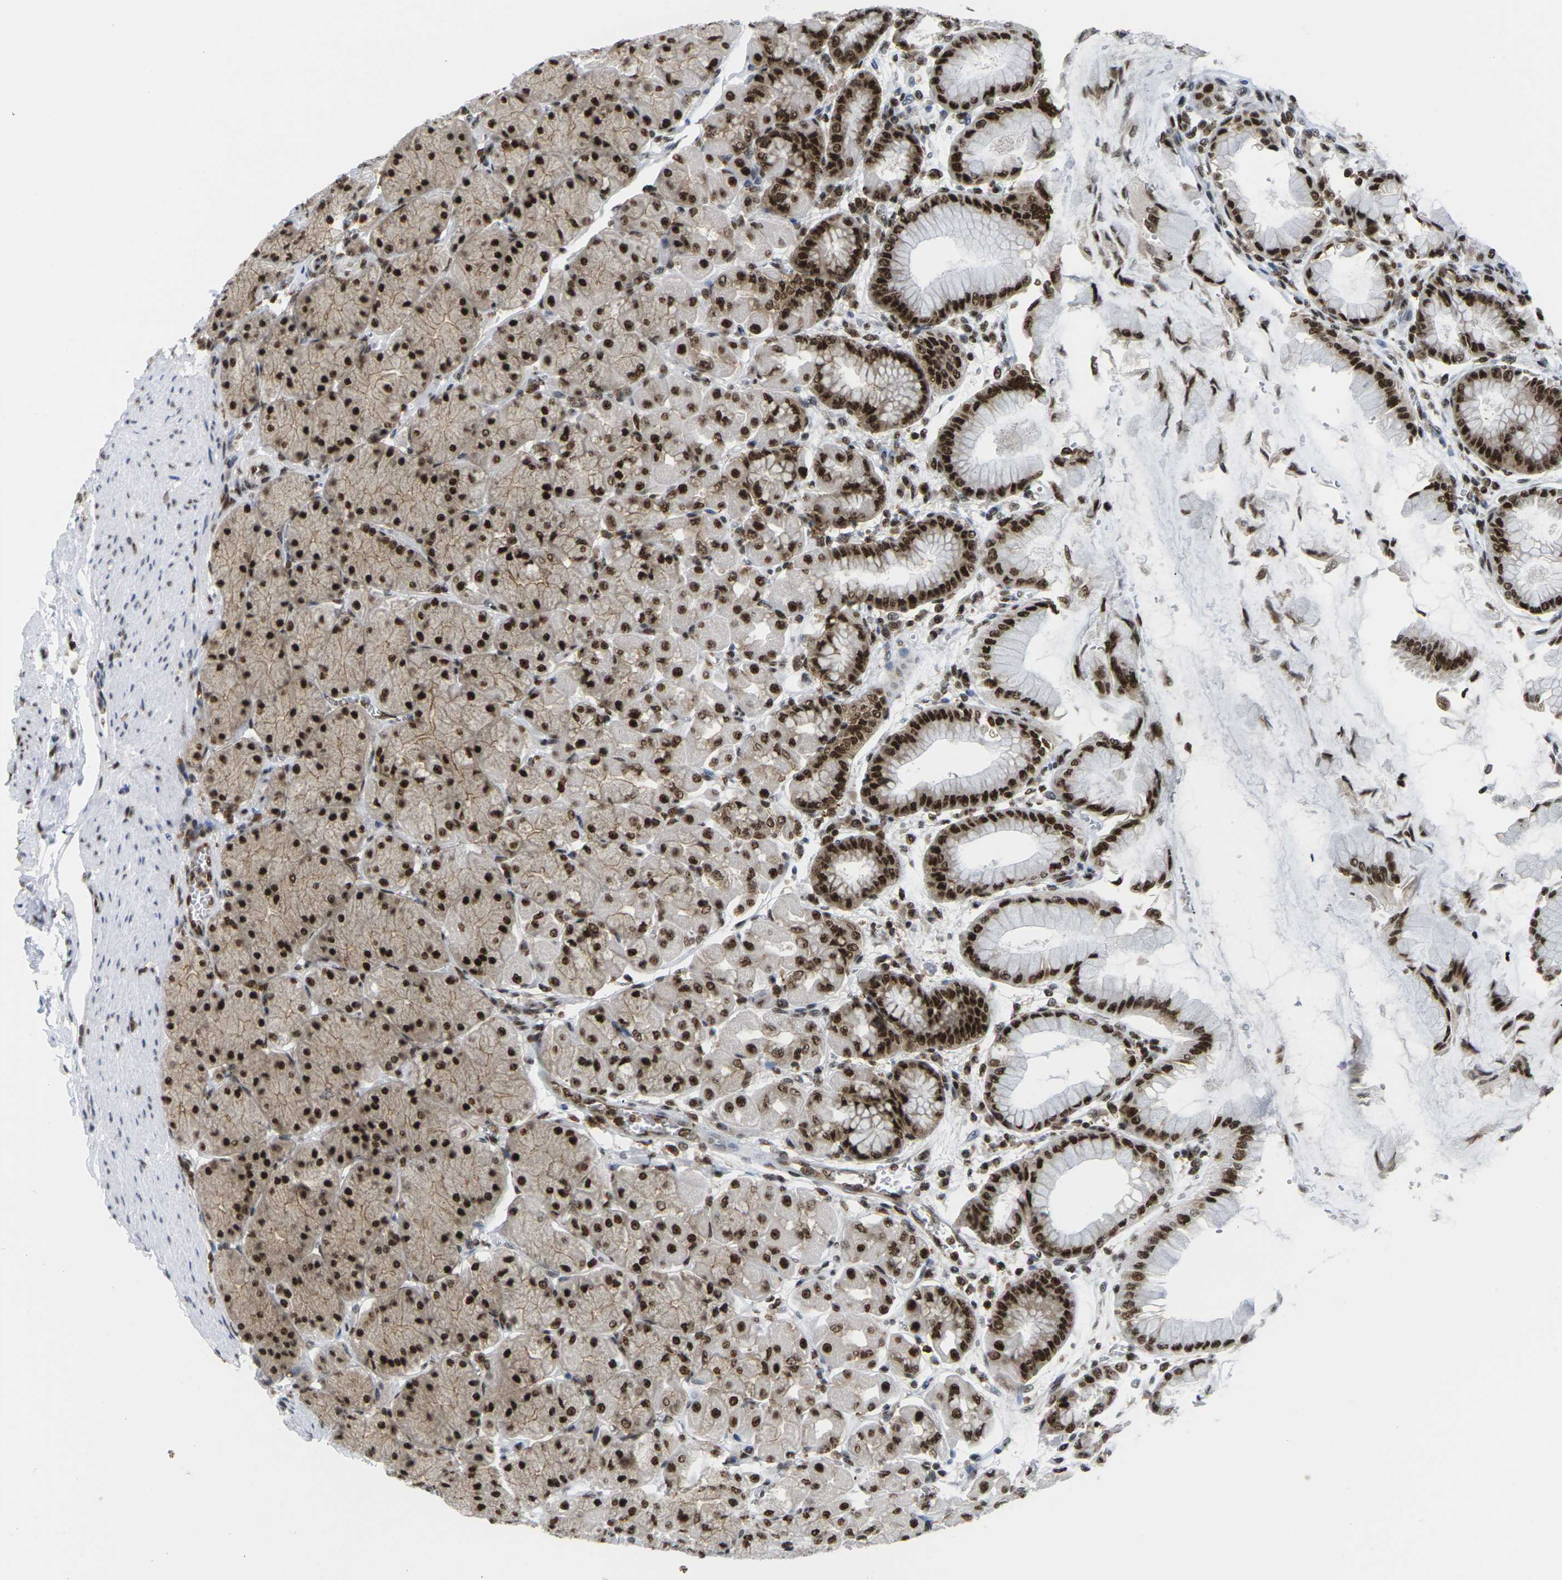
{"staining": {"intensity": "strong", "quantity": ">75%", "location": "cytoplasmic/membranous,nuclear"}, "tissue": "stomach", "cell_type": "Glandular cells", "image_type": "normal", "snomed": [{"axis": "morphology", "description": "Normal tissue, NOS"}, {"axis": "topography", "description": "Stomach, upper"}], "caption": "Protein staining by IHC exhibits strong cytoplasmic/membranous,nuclear positivity in about >75% of glandular cells in normal stomach.", "gene": "MAGOH", "patient": {"sex": "female", "age": 56}}